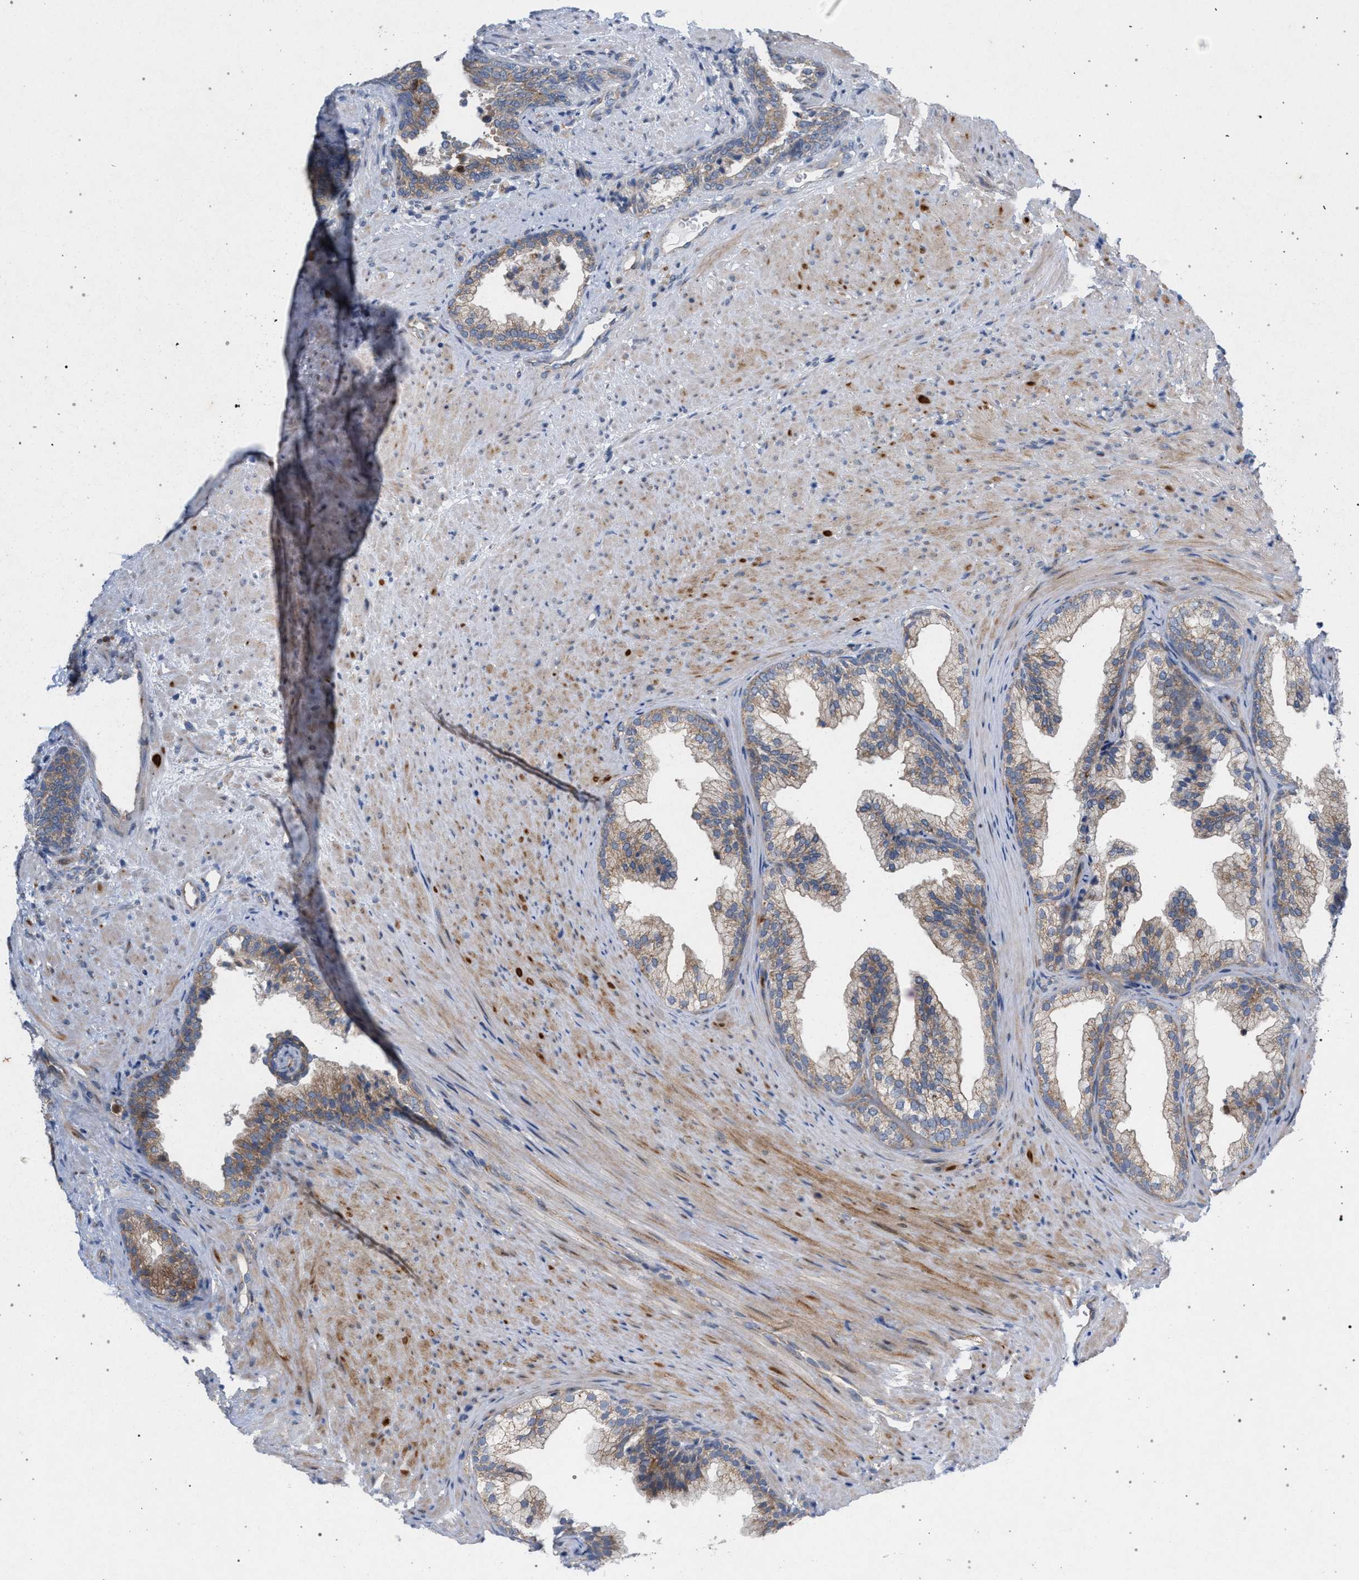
{"staining": {"intensity": "moderate", "quantity": ">75%", "location": "cytoplasmic/membranous"}, "tissue": "prostate", "cell_type": "Glandular cells", "image_type": "normal", "snomed": [{"axis": "morphology", "description": "Normal tissue, NOS"}, {"axis": "topography", "description": "Prostate"}], "caption": "Glandular cells display medium levels of moderate cytoplasmic/membranous positivity in approximately >75% of cells in benign human prostate.", "gene": "MAMDC2", "patient": {"sex": "male", "age": 76}}